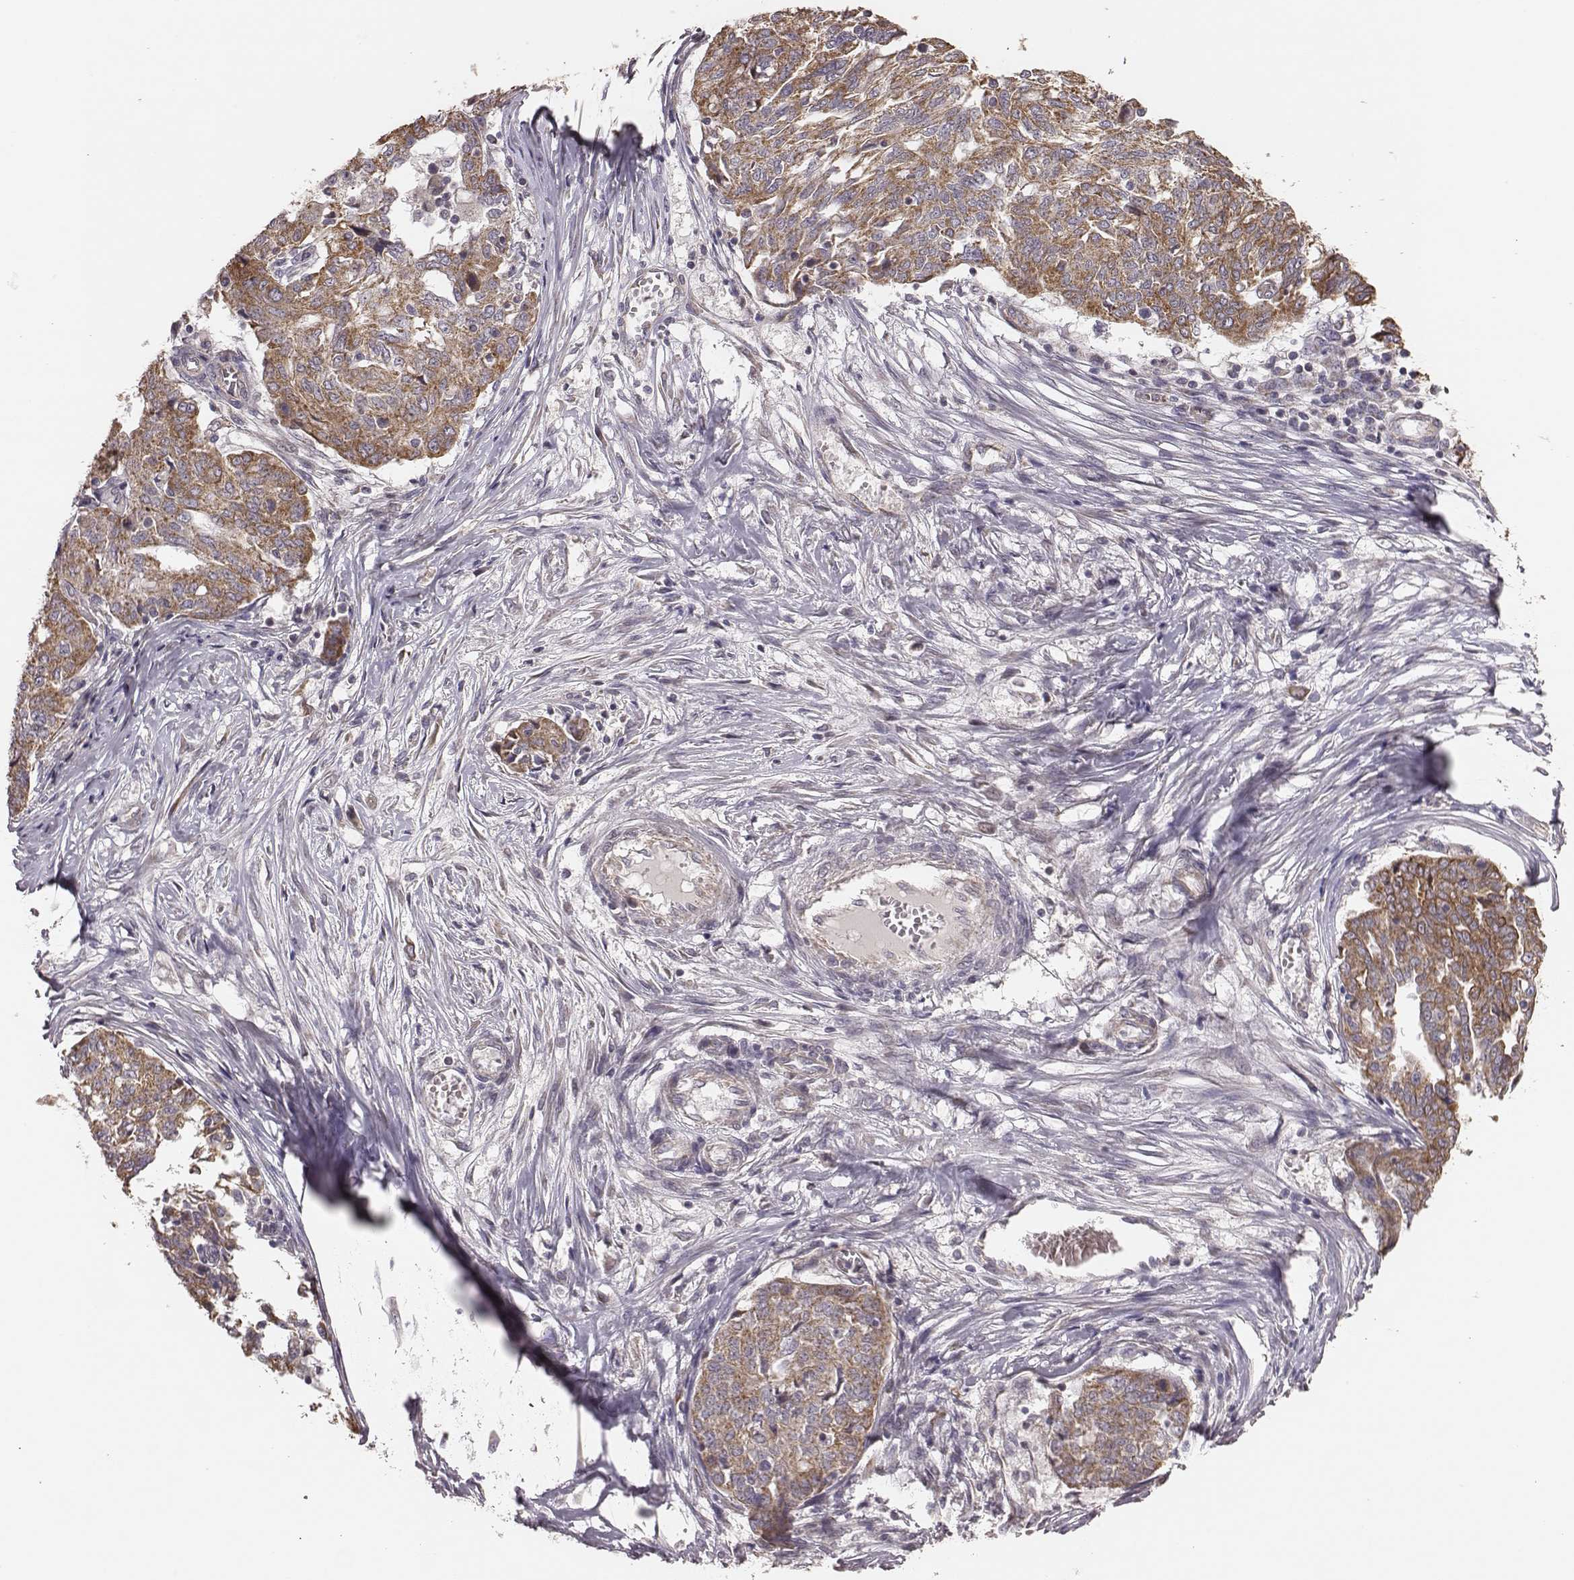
{"staining": {"intensity": "moderate", "quantity": ">75%", "location": "cytoplasmic/membranous"}, "tissue": "ovarian cancer", "cell_type": "Tumor cells", "image_type": "cancer", "snomed": [{"axis": "morphology", "description": "Cystadenocarcinoma, serous, NOS"}, {"axis": "topography", "description": "Ovary"}], "caption": "Moderate cytoplasmic/membranous expression for a protein is seen in approximately >75% of tumor cells of ovarian cancer (serous cystadenocarcinoma) using IHC.", "gene": "HAVCR1", "patient": {"sex": "female", "age": 67}}